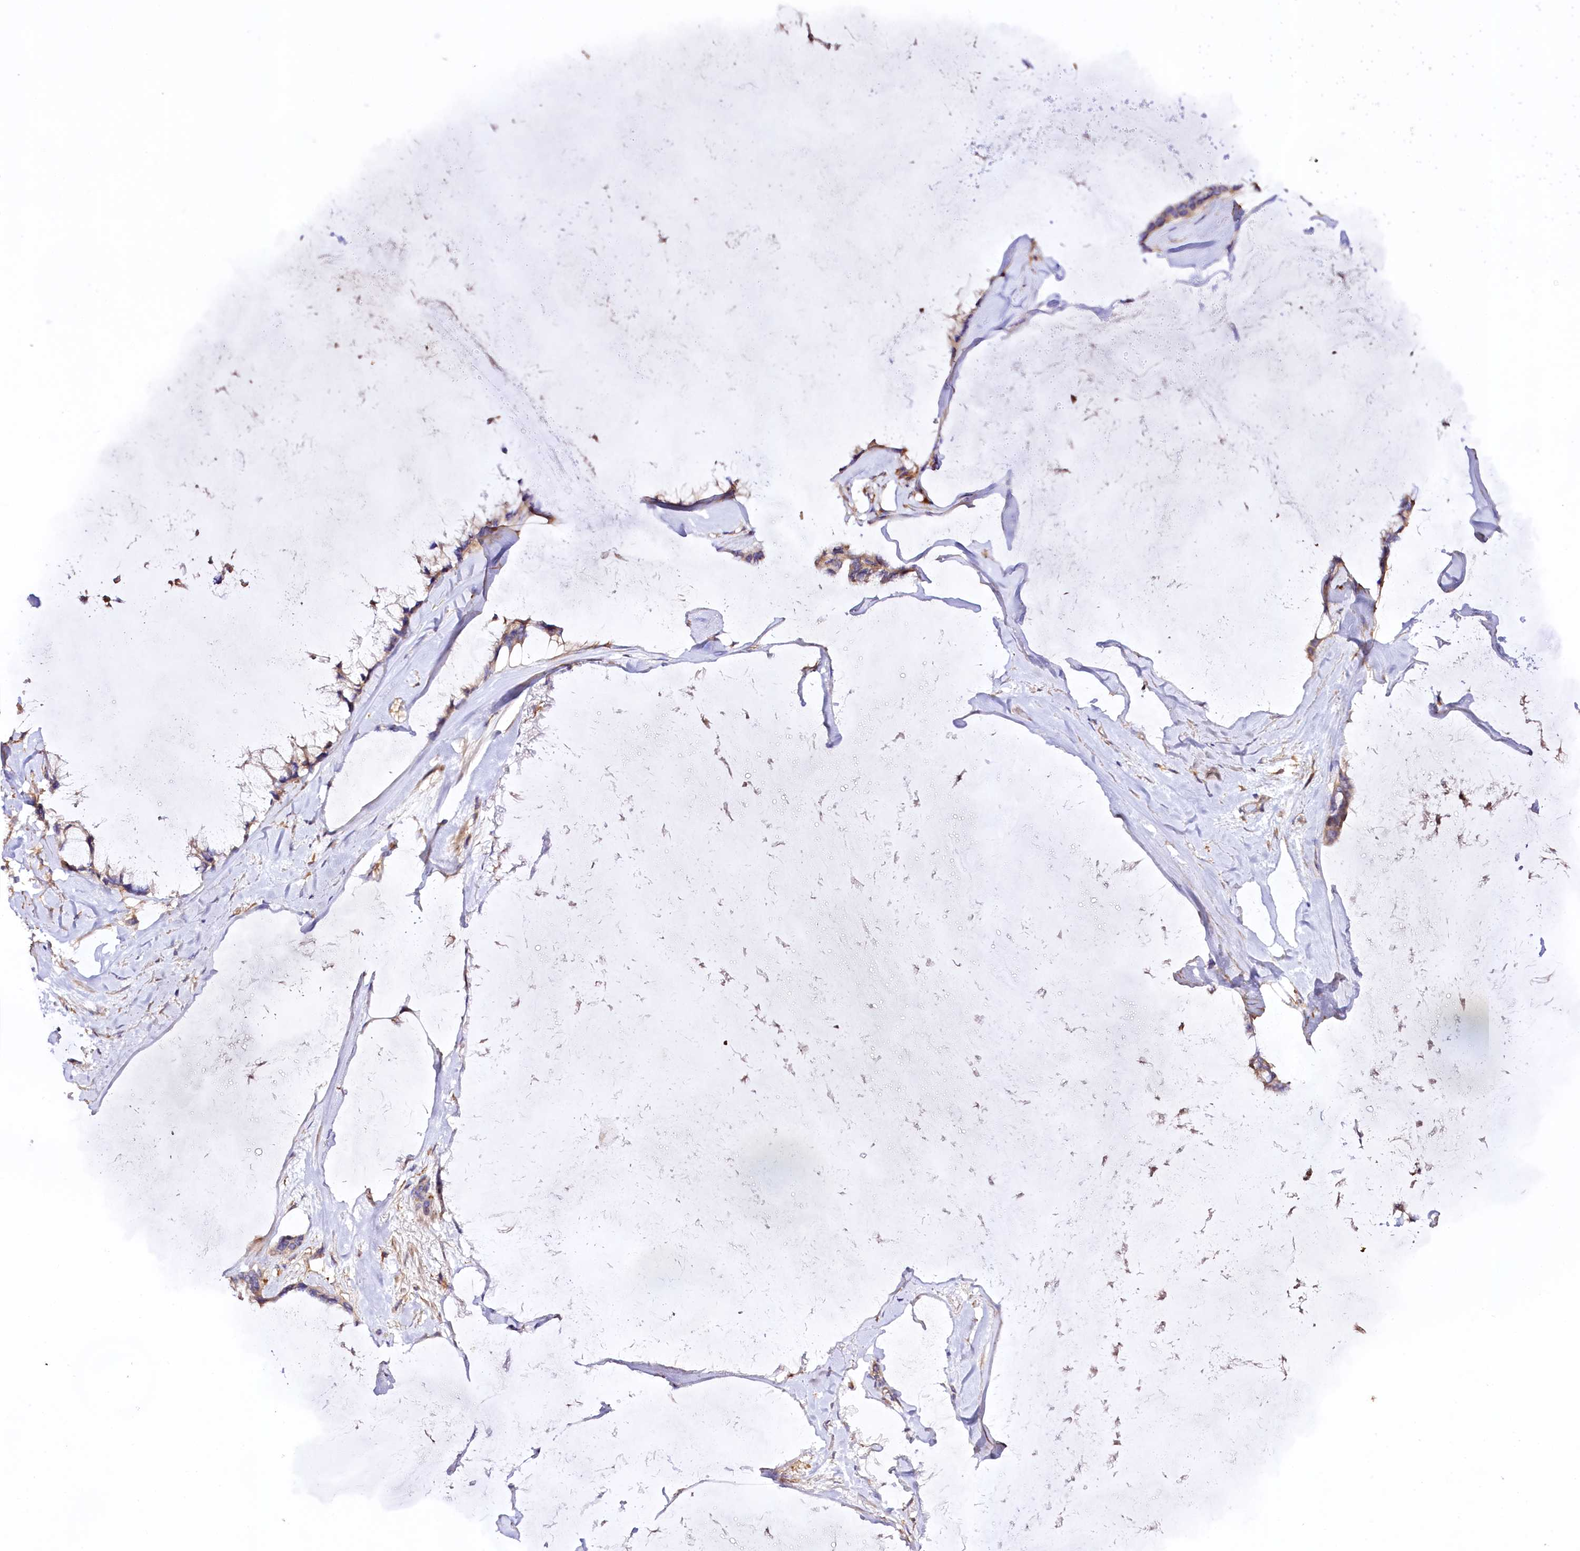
{"staining": {"intensity": "weak", "quantity": "25%-75%", "location": "cytoplasmic/membranous"}, "tissue": "ovarian cancer", "cell_type": "Tumor cells", "image_type": "cancer", "snomed": [{"axis": "morphology", "description": "Cystadenocarcinoma, mucinous, NOS"}, {"axis": "topography", "description": "Ovary"}], "caption": "Immunohistochemistry (IHC) histopathology image of ovarian mucinous cystadenocarcinoma stained for a protein (brown), which displays low levels of weak cytoplasmic/membranous positivity in about 25%-75% of tumor cells.", "gene": "DMXL2", "patient": {"sex": "female", "age": 39}}